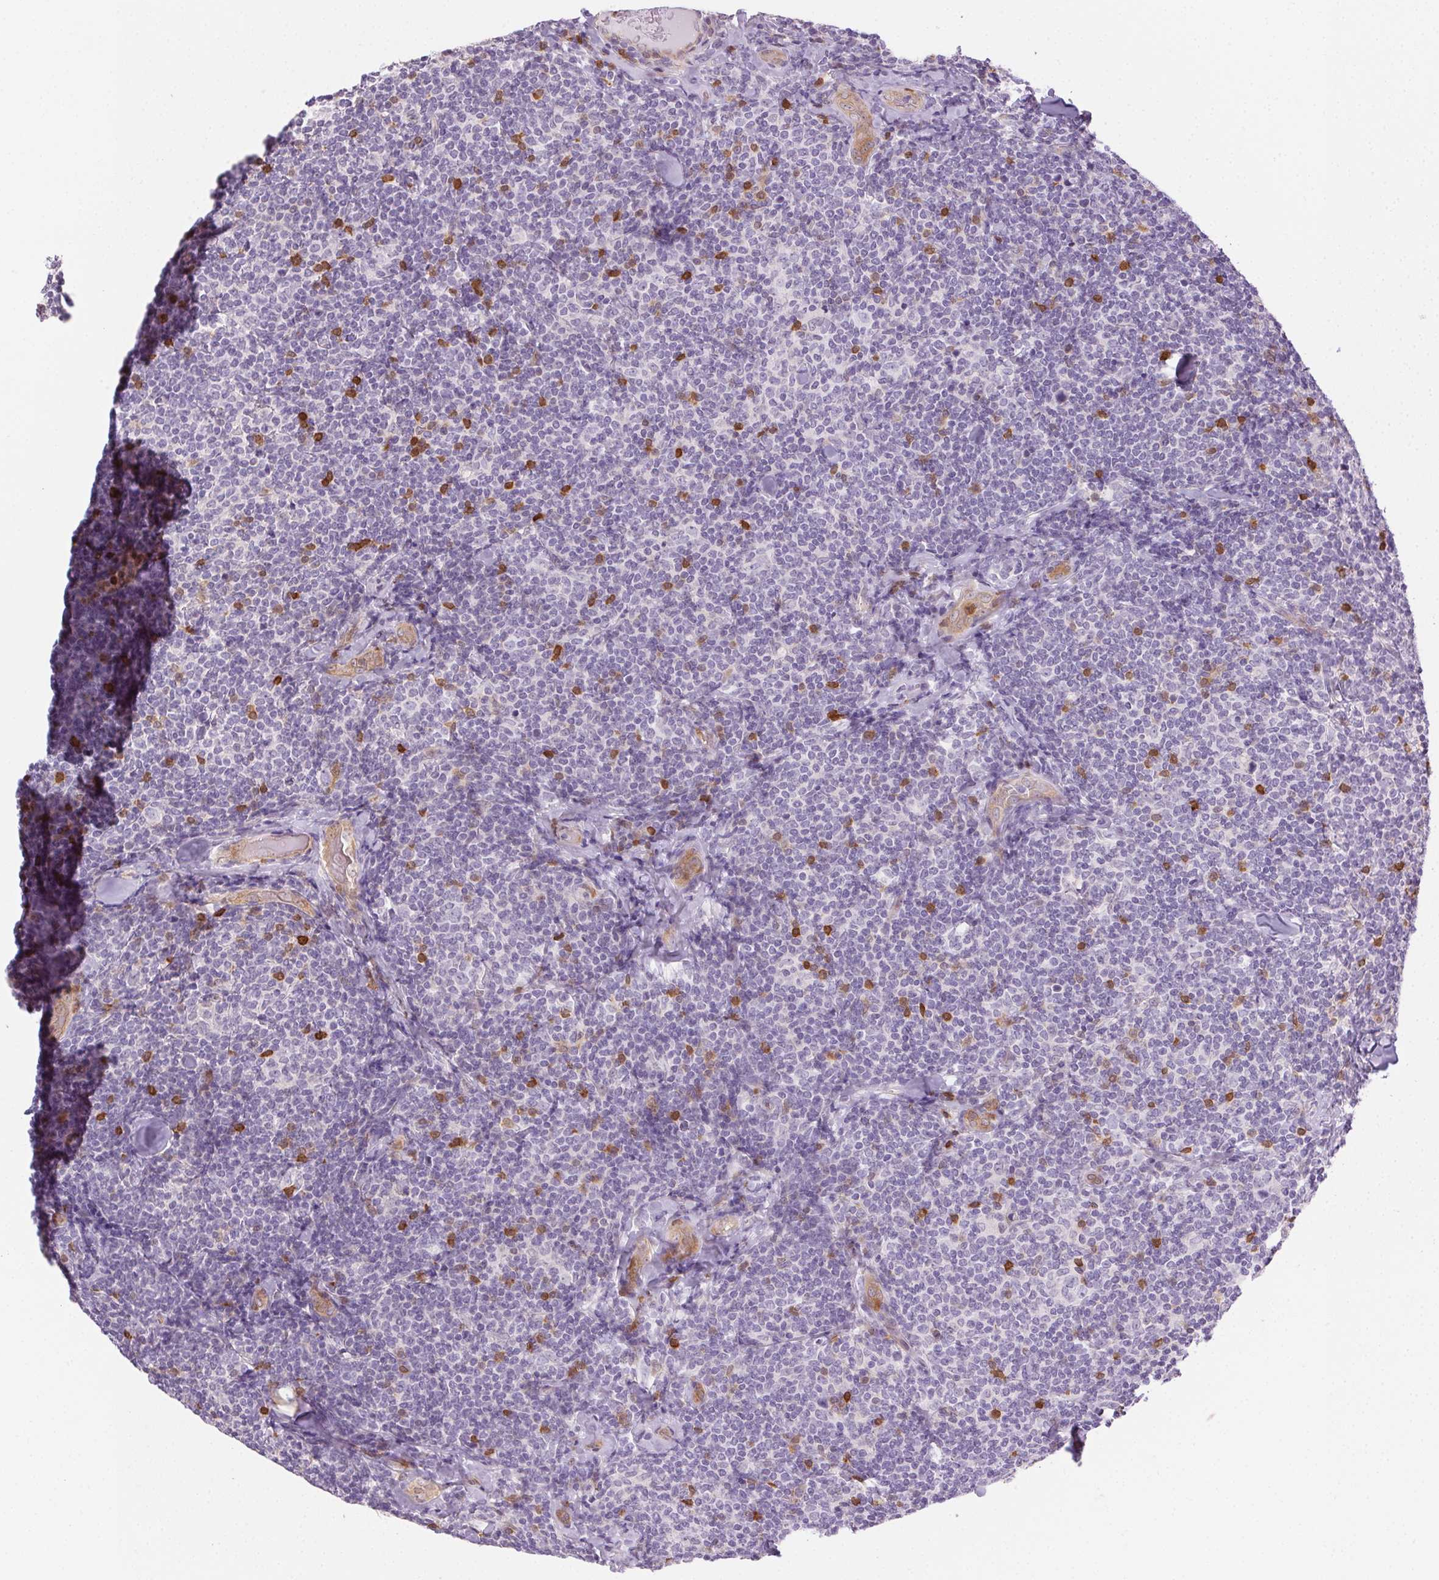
{"staining": {"intensity": "negative", "quantity": "none", "location": "none"}, "tissue": "lymphoma", "cell_type": "Tumor cells", "image_type": "cancer", "snomed": [{"axis": "morphology", "description": "Malignant lymphoma, non-Hodgkin's type, Low grade"}, {"axis": "topography", "description": "Lymph node"}], "caption": "Immunohistochemistry histopathology image of neoplastic tissue: low-grade malignant lymphoma, non-Hodgkin's type stained with DAB exhibits no significant protein staining in tumor cells.", "gene": "TMEM45A", "patient": {"sex": "female", "age": 56}}